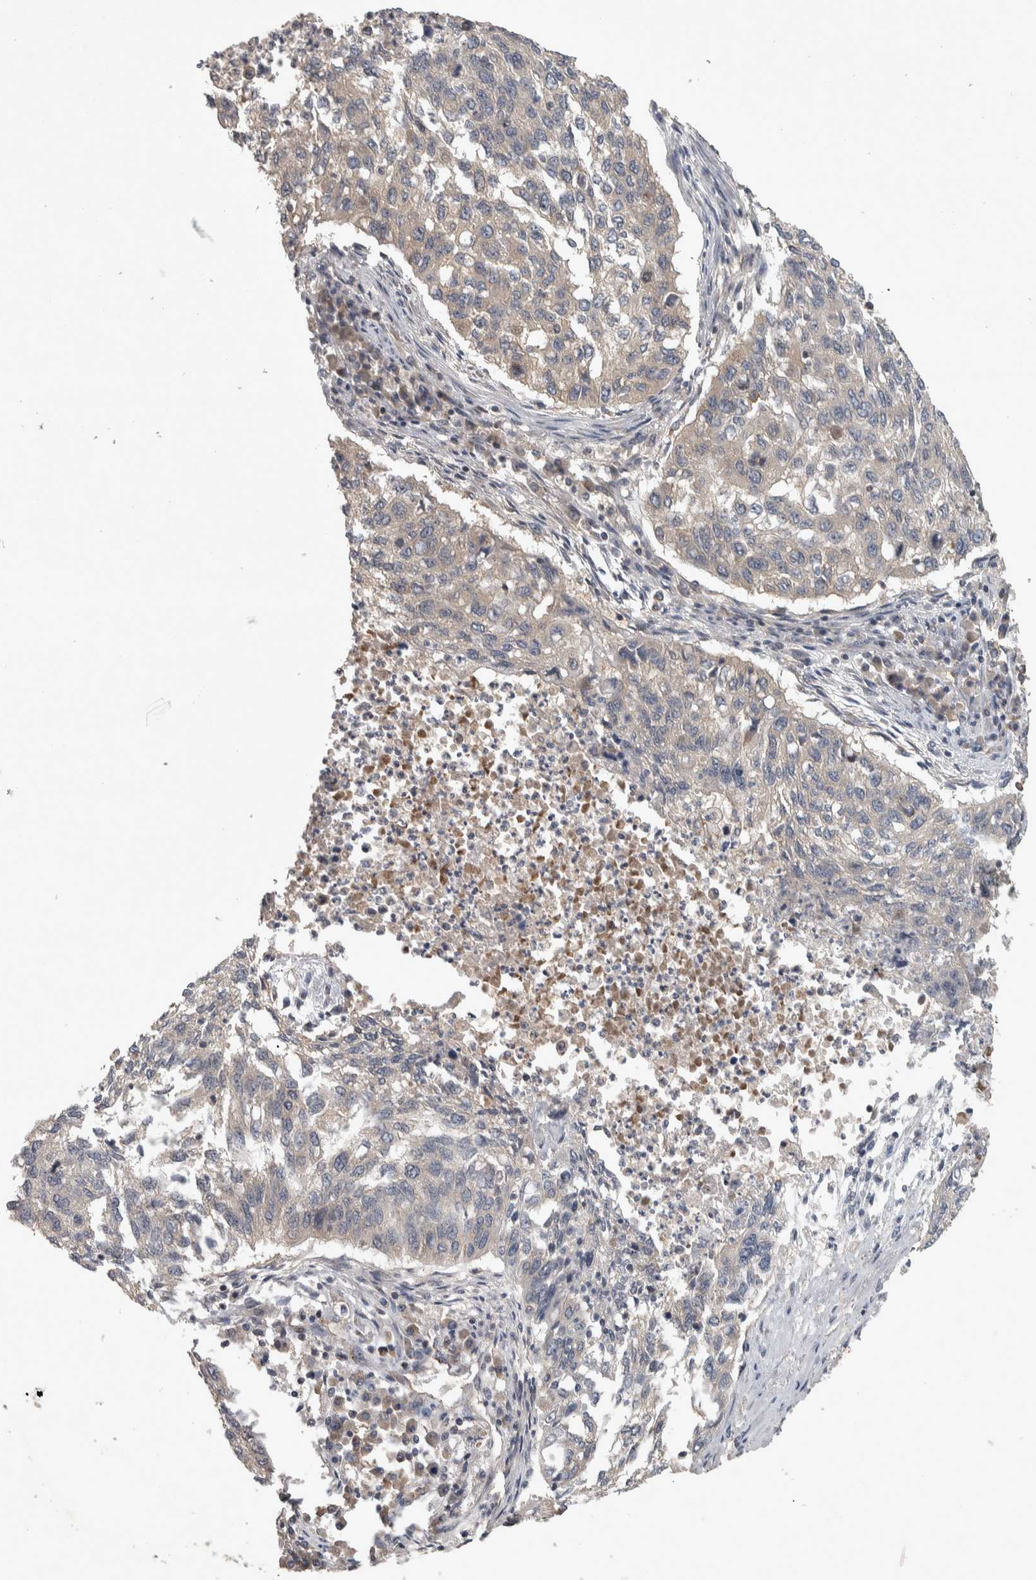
{"staining": {"intensity": "negative", "quantity": "none", "location": "none"}, "tissue": "lung cancer", "cell_type": "Tumor cells", "image_type": "cancer", "snomed": [{"axis": "morphology", "description": "Squamous cell carcinoma, NOS"}, {"axis": "topography", "description": "Lung"}], "caption": "DAB (3,3'-diaminobenzidine) immunohistochemical staining of lung cancer demonstrates no significant expression in tumor cells.", "gene": "IFRD1", "patient": {"sex": "female", "age": 63}}